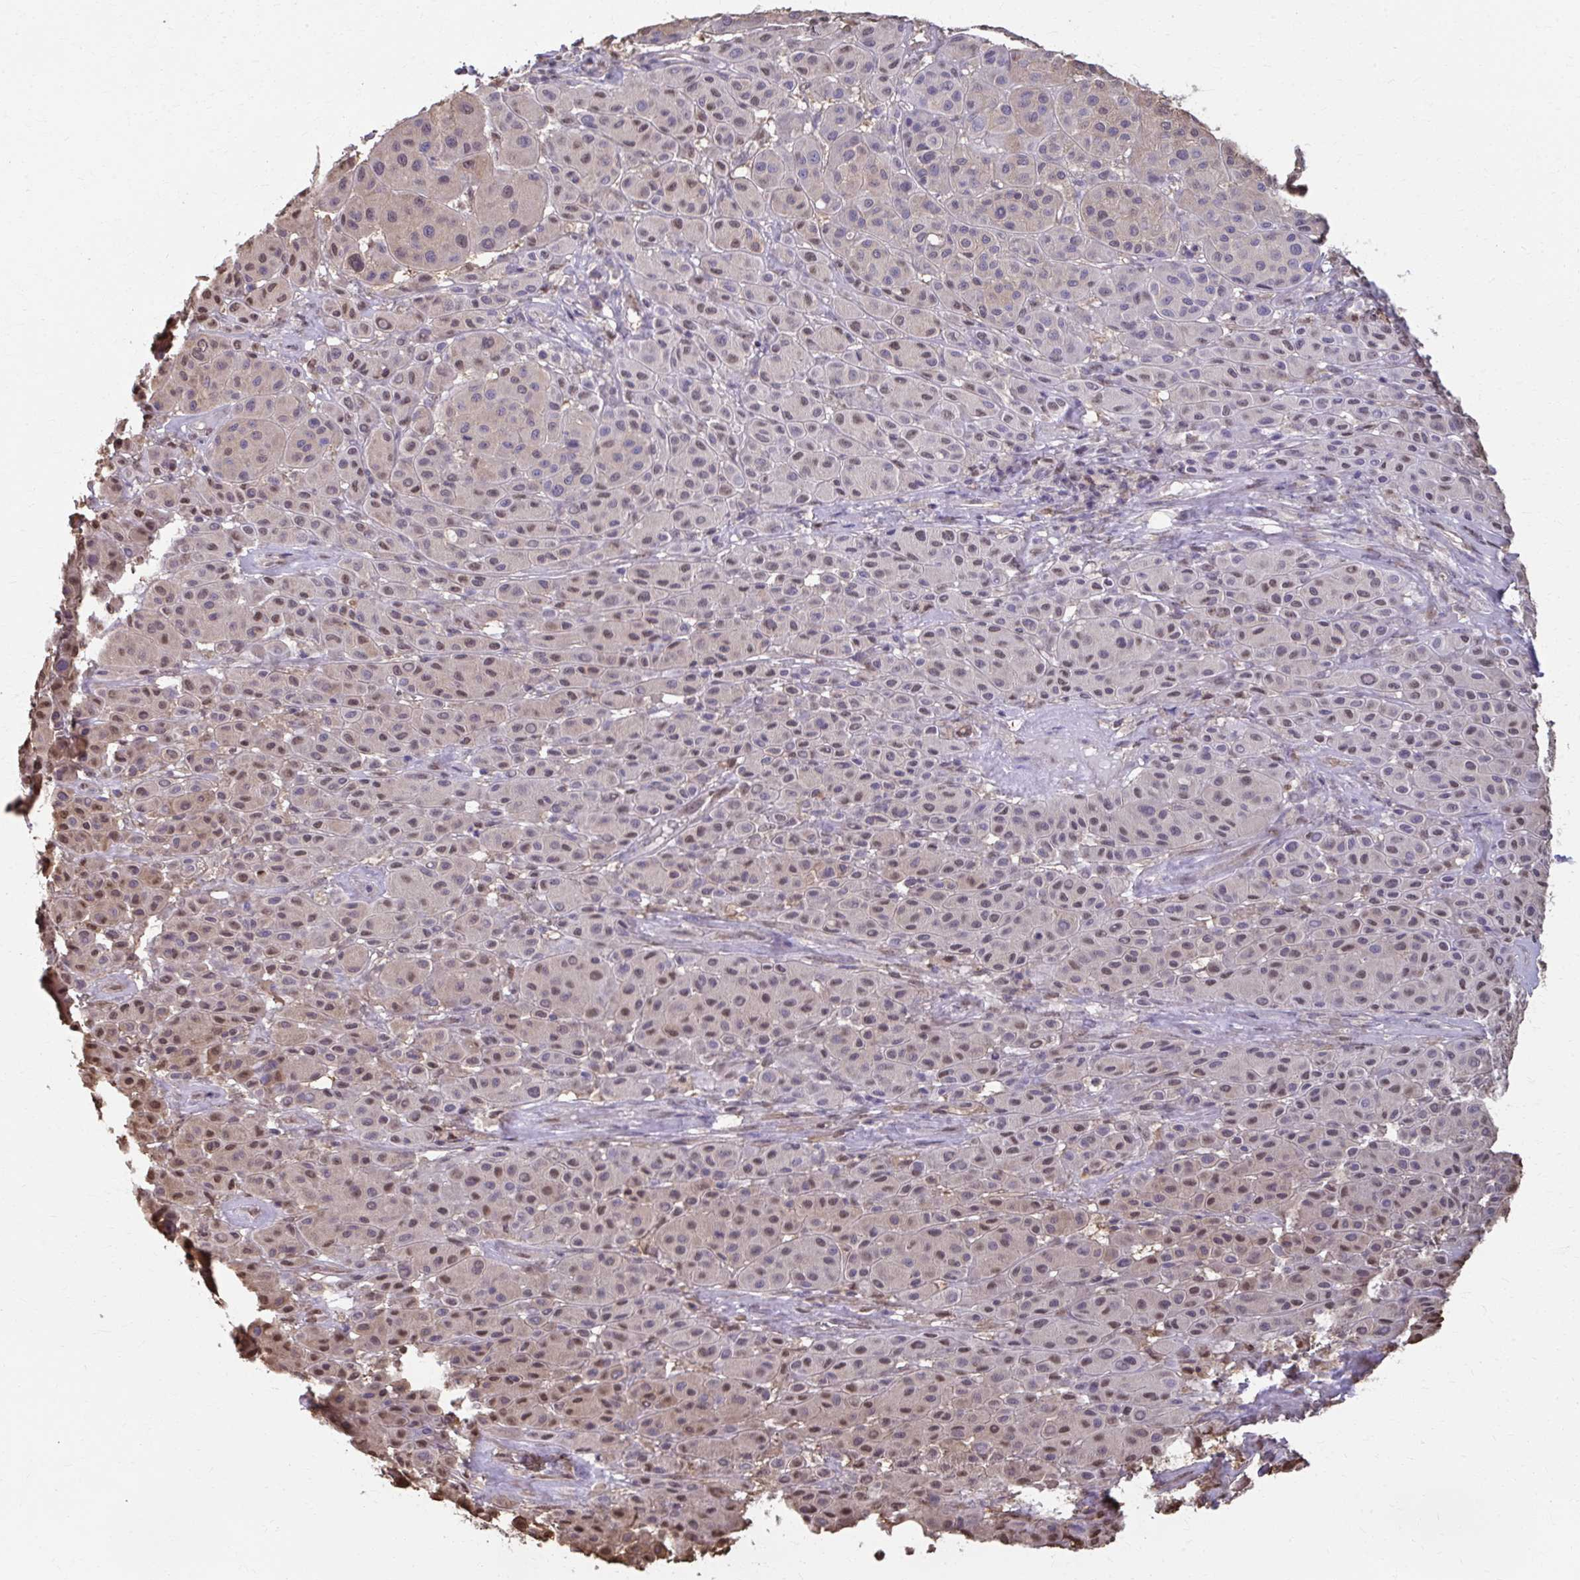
{"staining": {"intensity": "moderate", "quantity": "25%-75%", "location": "nuclear"}, "tissue": "melanoma", "cell_type": "Tumor cells", "image_type": "cancer", "snomed": [{"axis": "morphology", "description": "Malignant melanoma, Metastatic site"}, {"axis": "topography", "description": "Smooth muscle"}], "caption": "Human malignant melanoma (metastatic site) stained with a brown dye displays moderate nuclear positive staining in about 25%-75% of tumor cells.", "gene": "ING4", "patient": {"sex": "male", "age": 41}}